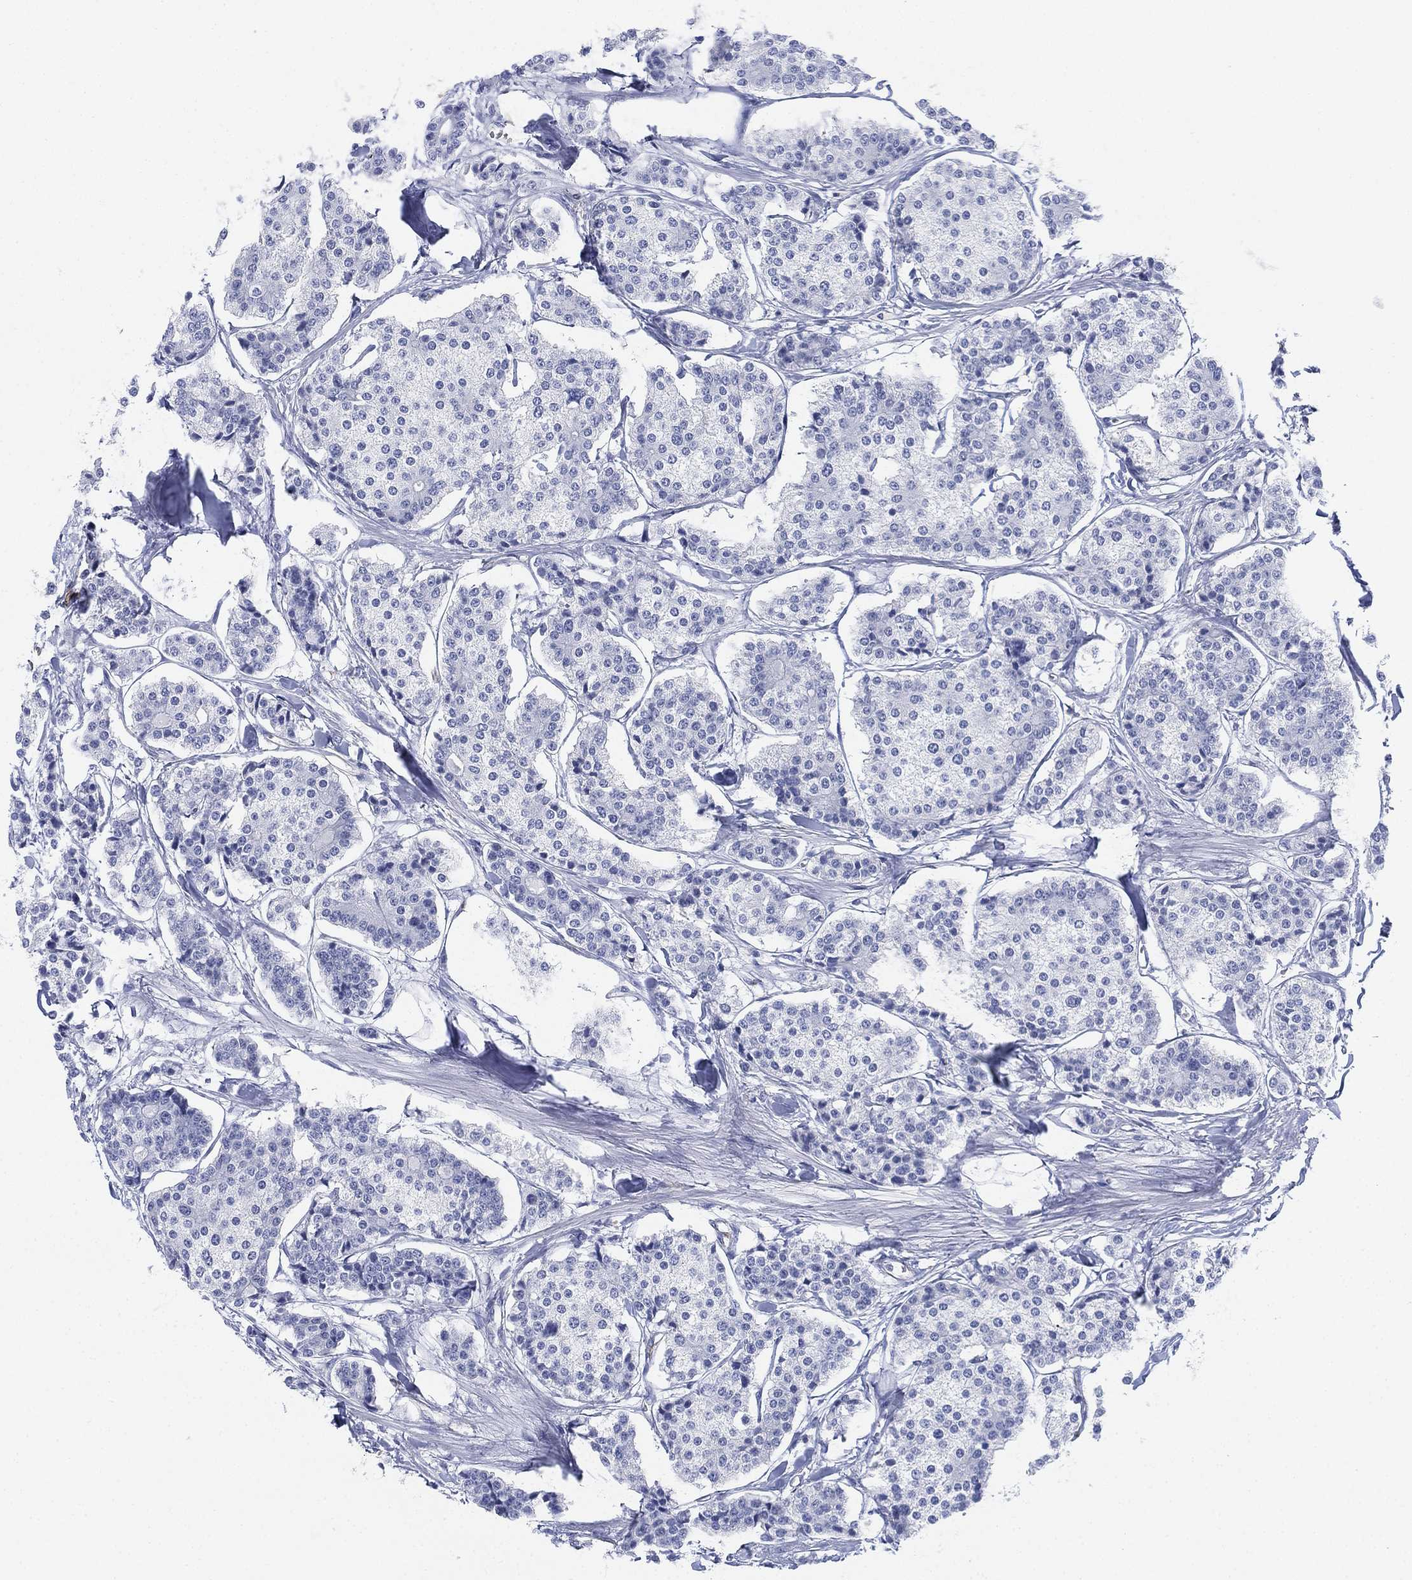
{"staining": {"intensity": "negative", "quantity": "none", "location": "none"}, "tissue": "carcinoid", "cell_type": "Tumor cells", "image_type": "cancer", "snomed": [{"axis": "morphology", "description": "Carcinoid, malignant, NOS"}, {"axis": "topography", "description": "Small intestine"}], "caption": "Carcinoid was stained to show a protein in brown. There is no significant expression in tumor cells.", "gene": "PSKH2", "patient": {"sex": "female", "age": 65}}